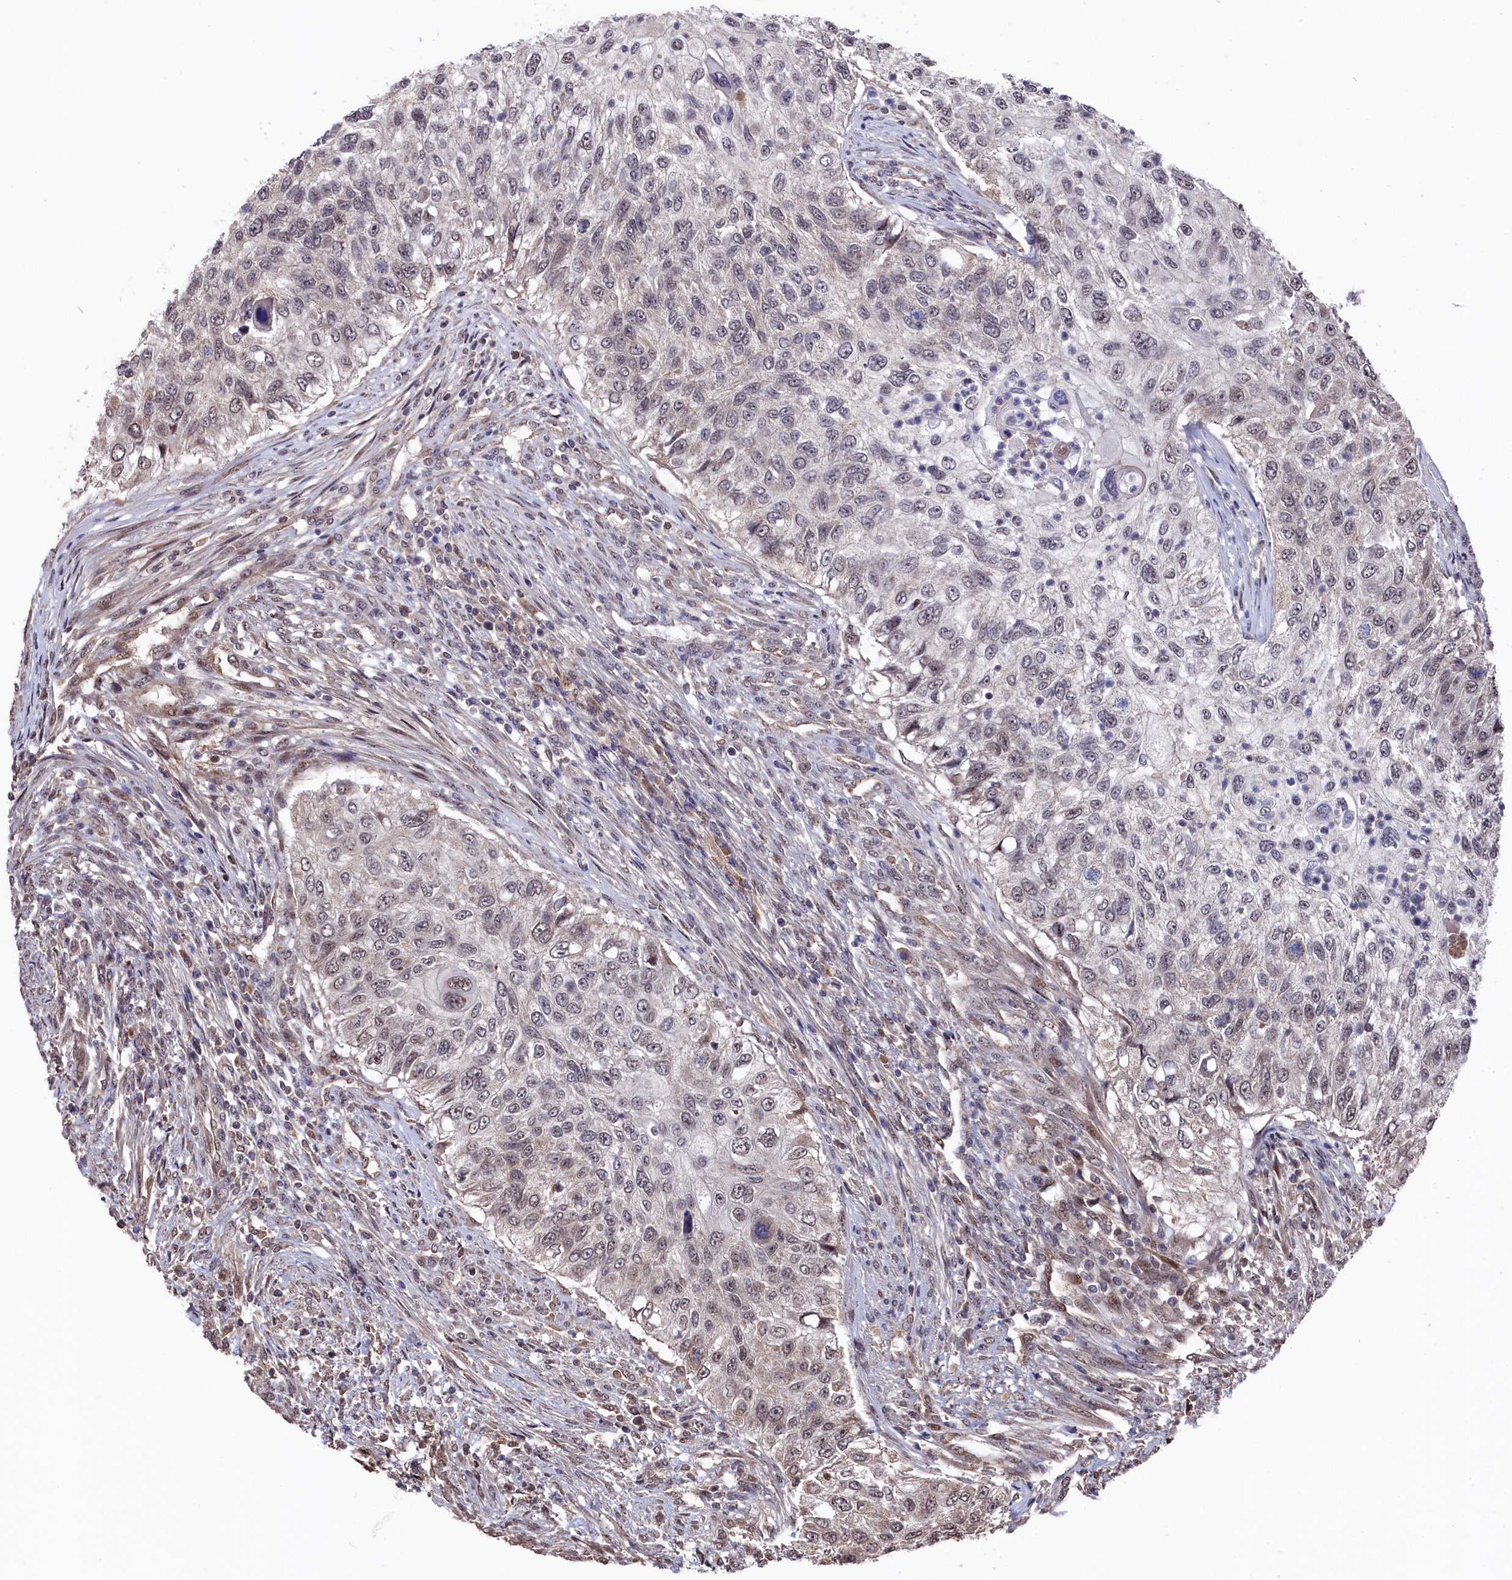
{"staining": {"intensity": "negative", "quantity": "none", "location": "none"}, "tissue": "urothelial cancer", "cell_type": "Tumor cells", "image_type": "cancer", "snomed": [{"axis": "morphology", "description": "Urothelial carcinoma, High grade"}, {"axis": "topography", "description": "Urinary bladder"}], "caption": "DAB (3,3'-diaminobenzidine) immunohistochemical staining of high-grade urothelial carcinoma demonstrates no significant staining in tumor cells.", "gene": "CLPX", "patient": {"sex": "female", "age": 60}}